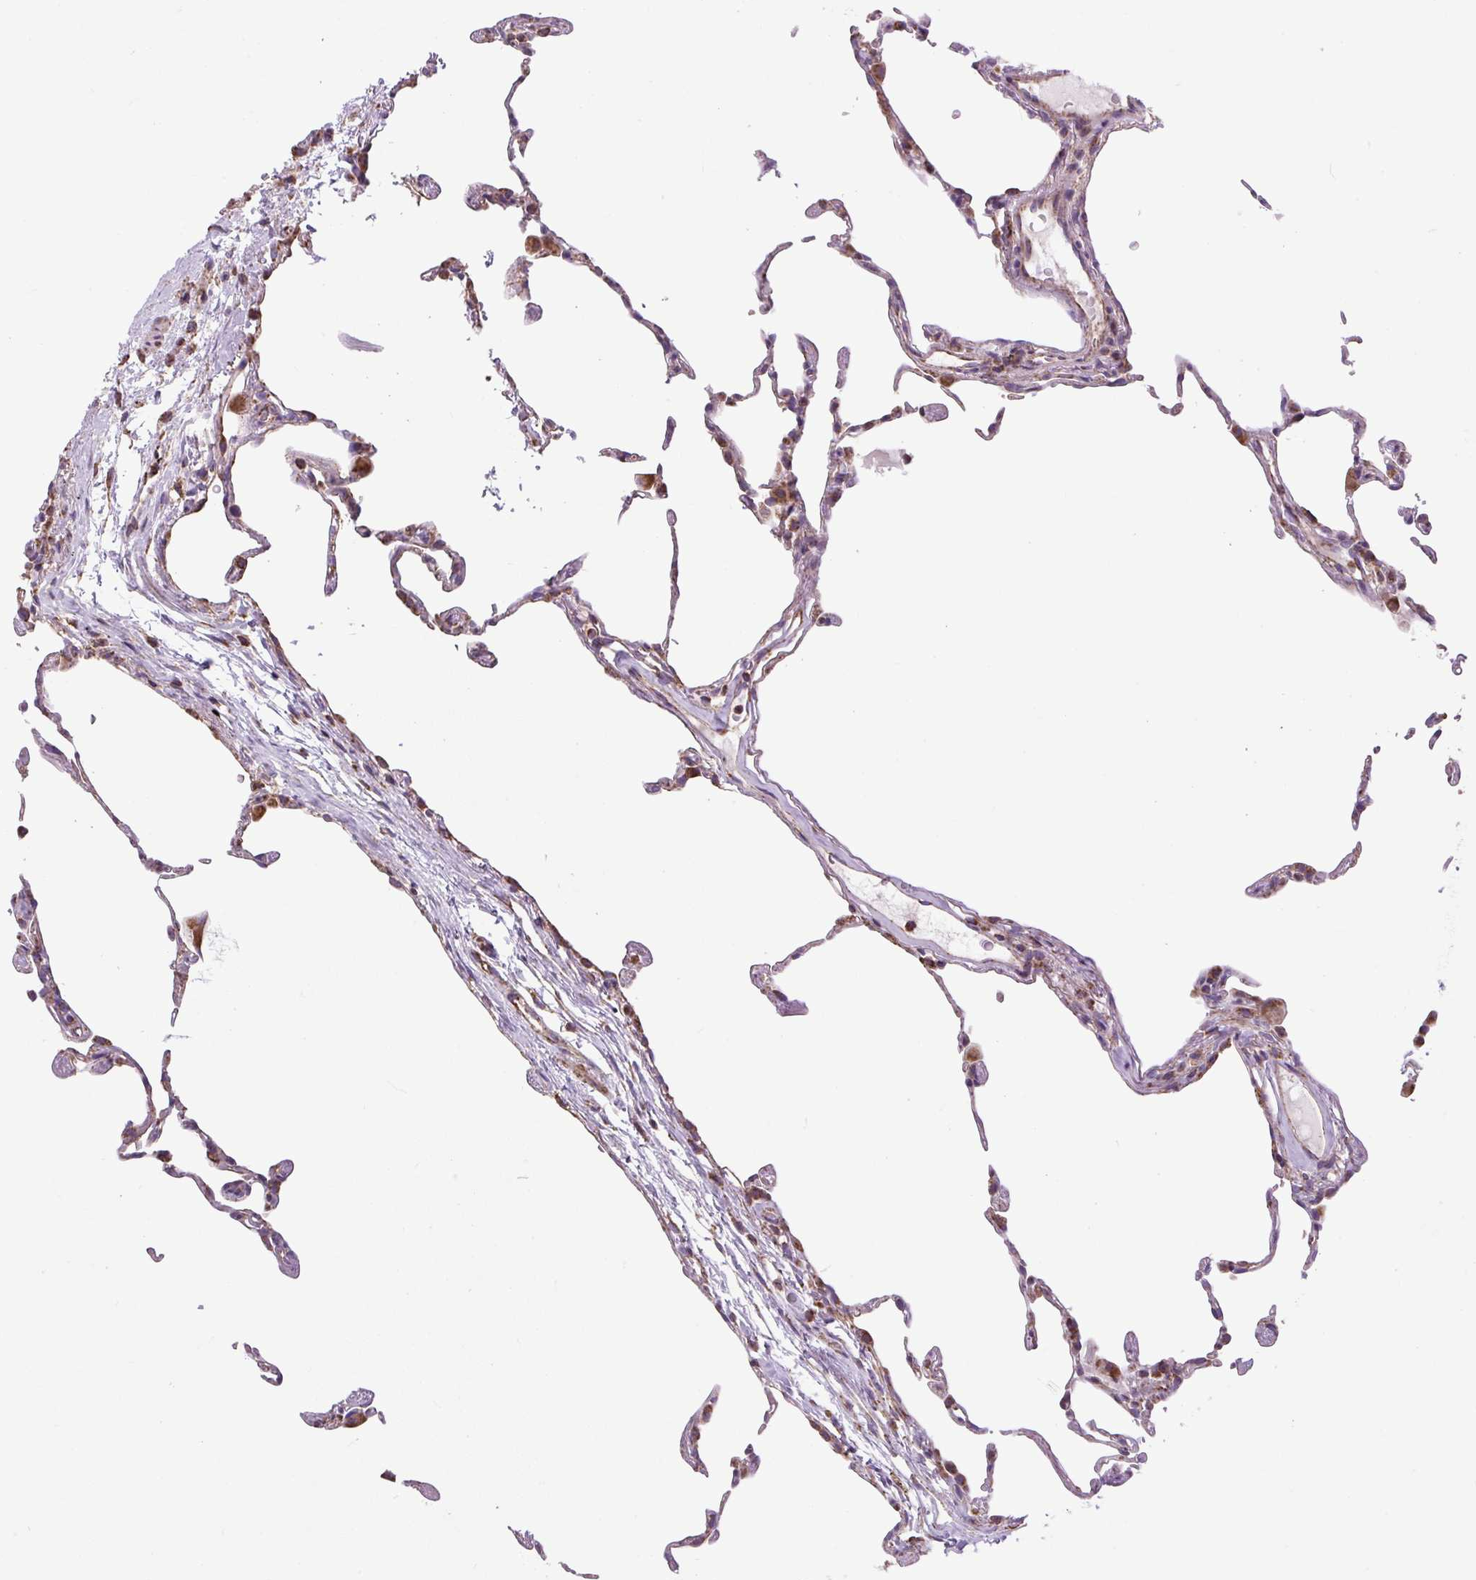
{"staining": {"intensity": "negative", "quantity": "none", "location": "none"}, "tissue": "lung", "cell_type": "Alveolar cells", "image_type": "normal", "snomed": [{"axis": "morphology", "description": "Normal tissue, NOS"}, {"axis": "topography", "description": "Lung"}], "caption": "DAB (3,3'-diaminobenzidine) immunohistochemical staining of normal human lung shows no significant staining in alveolar cells.", "gene": "PLCG1", "patient": {"sex": "female", "age": 57}}